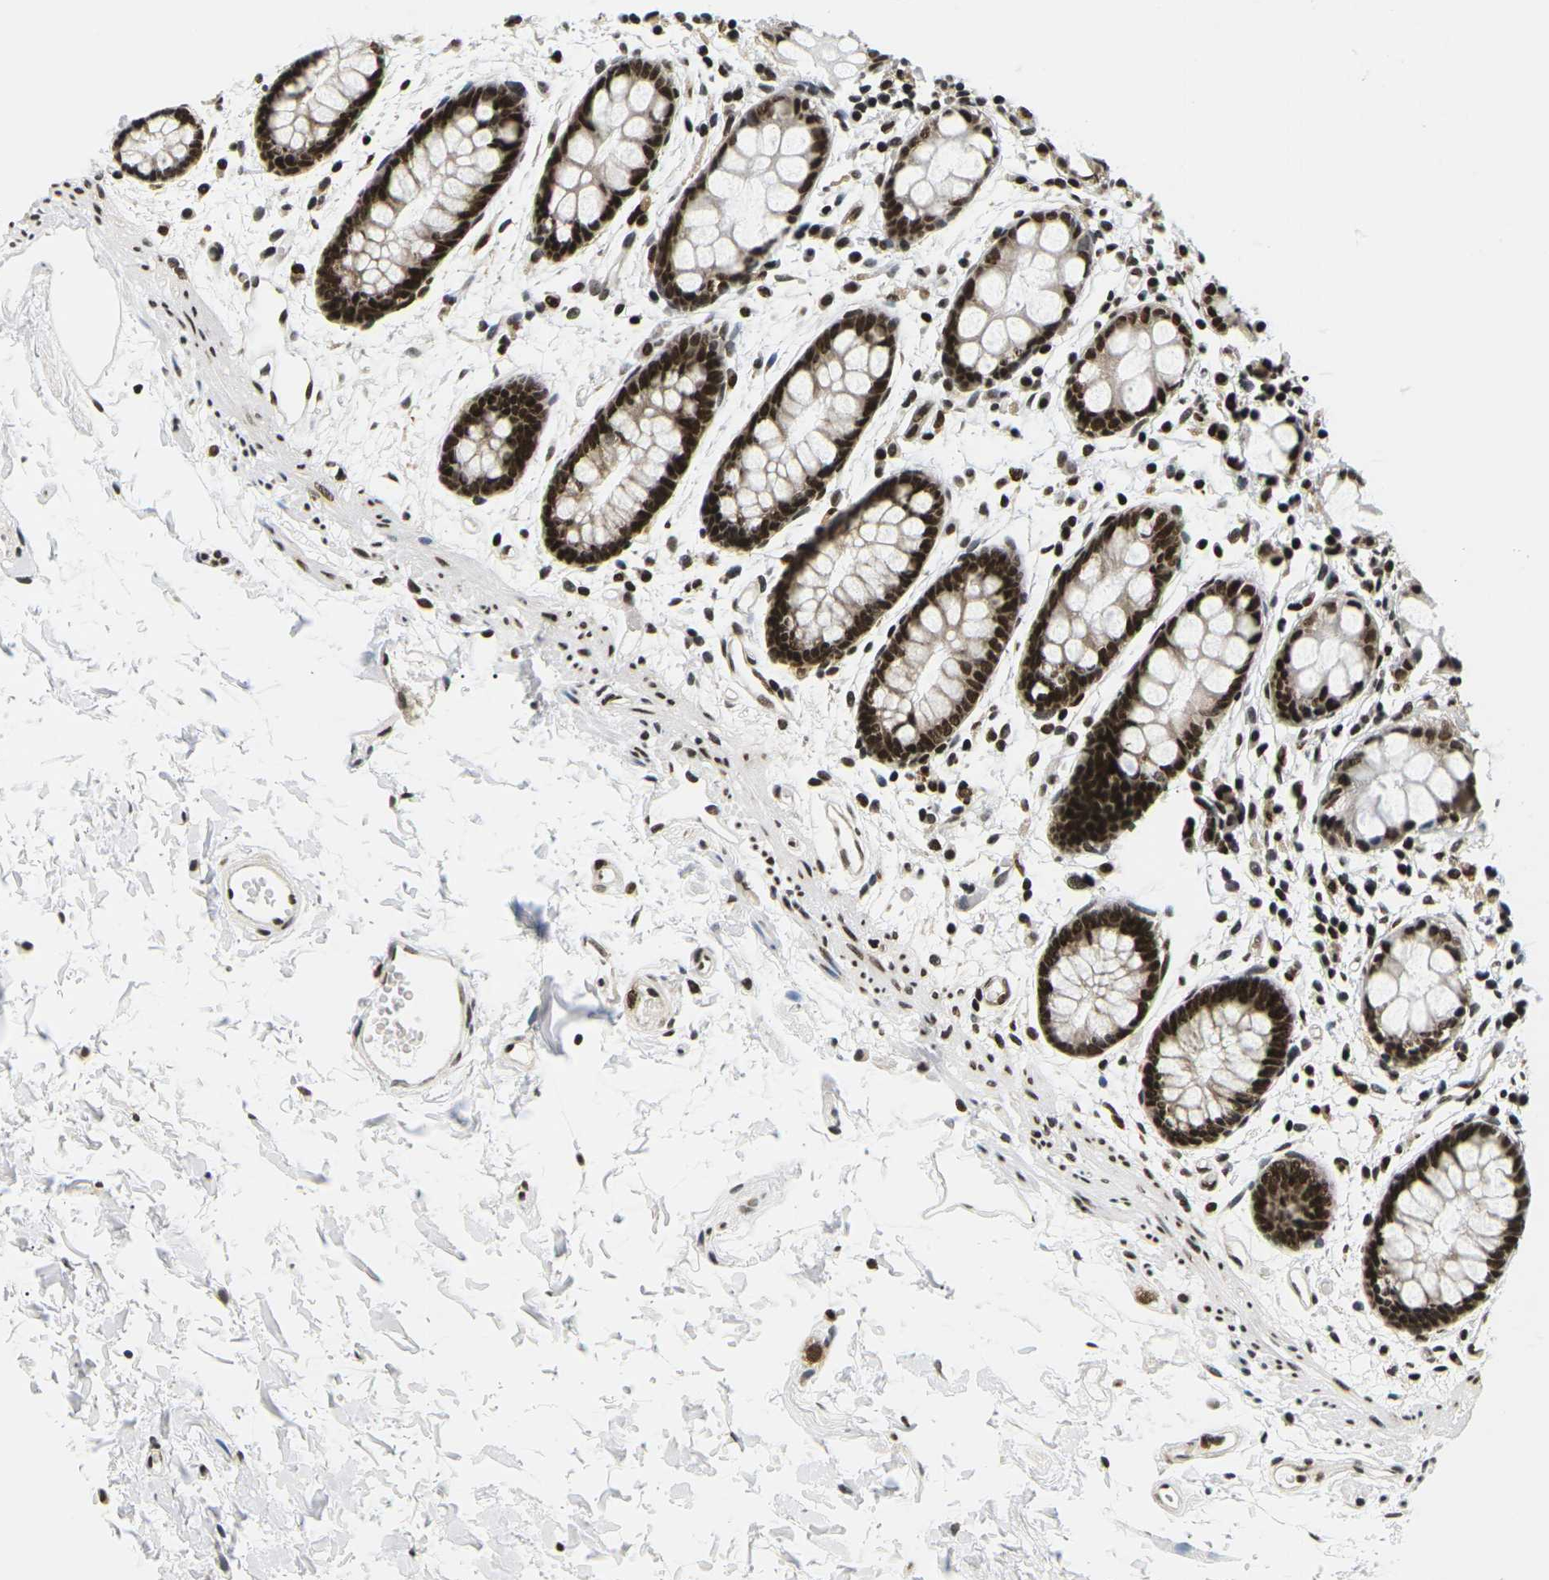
{"staining": {"intensity": "strong", "quantity": ">75%", "location": "cytoplasmic/membranous,nuclear"}, "tissue": "rectum", "cell_type": "Glandular cells", "image_type": "normal", "snomed": [{"axis": "morphology", "description": "Normal tissue, NOS"}, {"axis": "topography", "description": "Rectum"}], "caption": "Glandular cells display high levels of strong cytoplasmic/membranous,nuclear positivity in approximately >75% of cells in benign rectum.", "gene": "CELF1", "patient": {"sex": "female", "age": 66}}